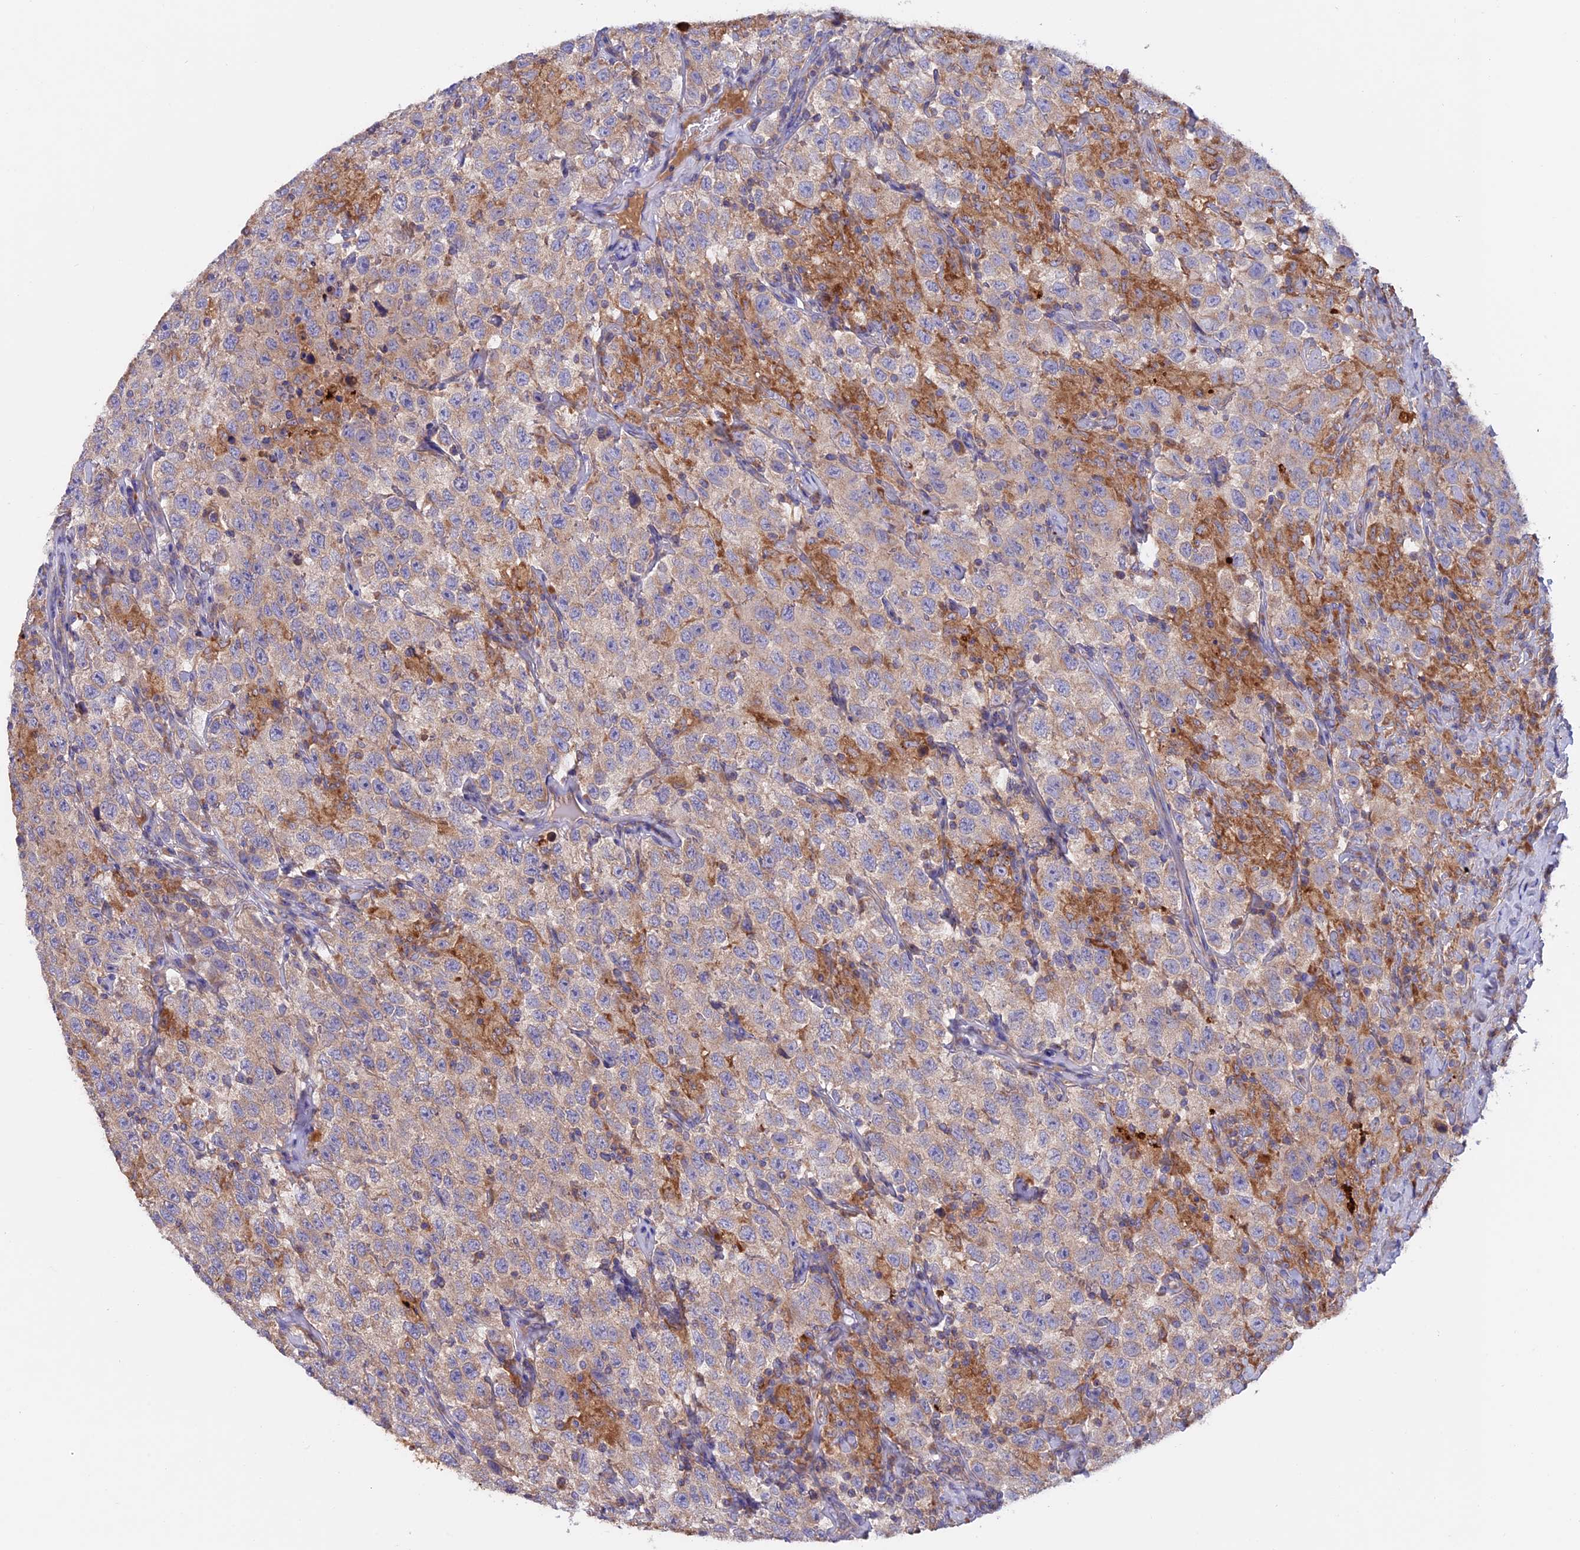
{"staining": {"intensity": "weak", "quantity": "25%-75%", "location": "cytoplasmic/membranous"}, "tissue": "testis cancer", "cell_type": "Tumor cells", "image_type": "cancer", "snomed": [{"axis": "morphology", "description": "Seminoma, NOS"}, {"axis": "topography", "description": "Testis"}], "caption": "Immunohistochemical staining of testis cancer (seminoma) displays low levels of weak cytoplasmic/membranous protein expression in approximately 25%-75% of tumor cells.", "gene": "PTPN9", "patient": {"sex": "male", "age": 41}}